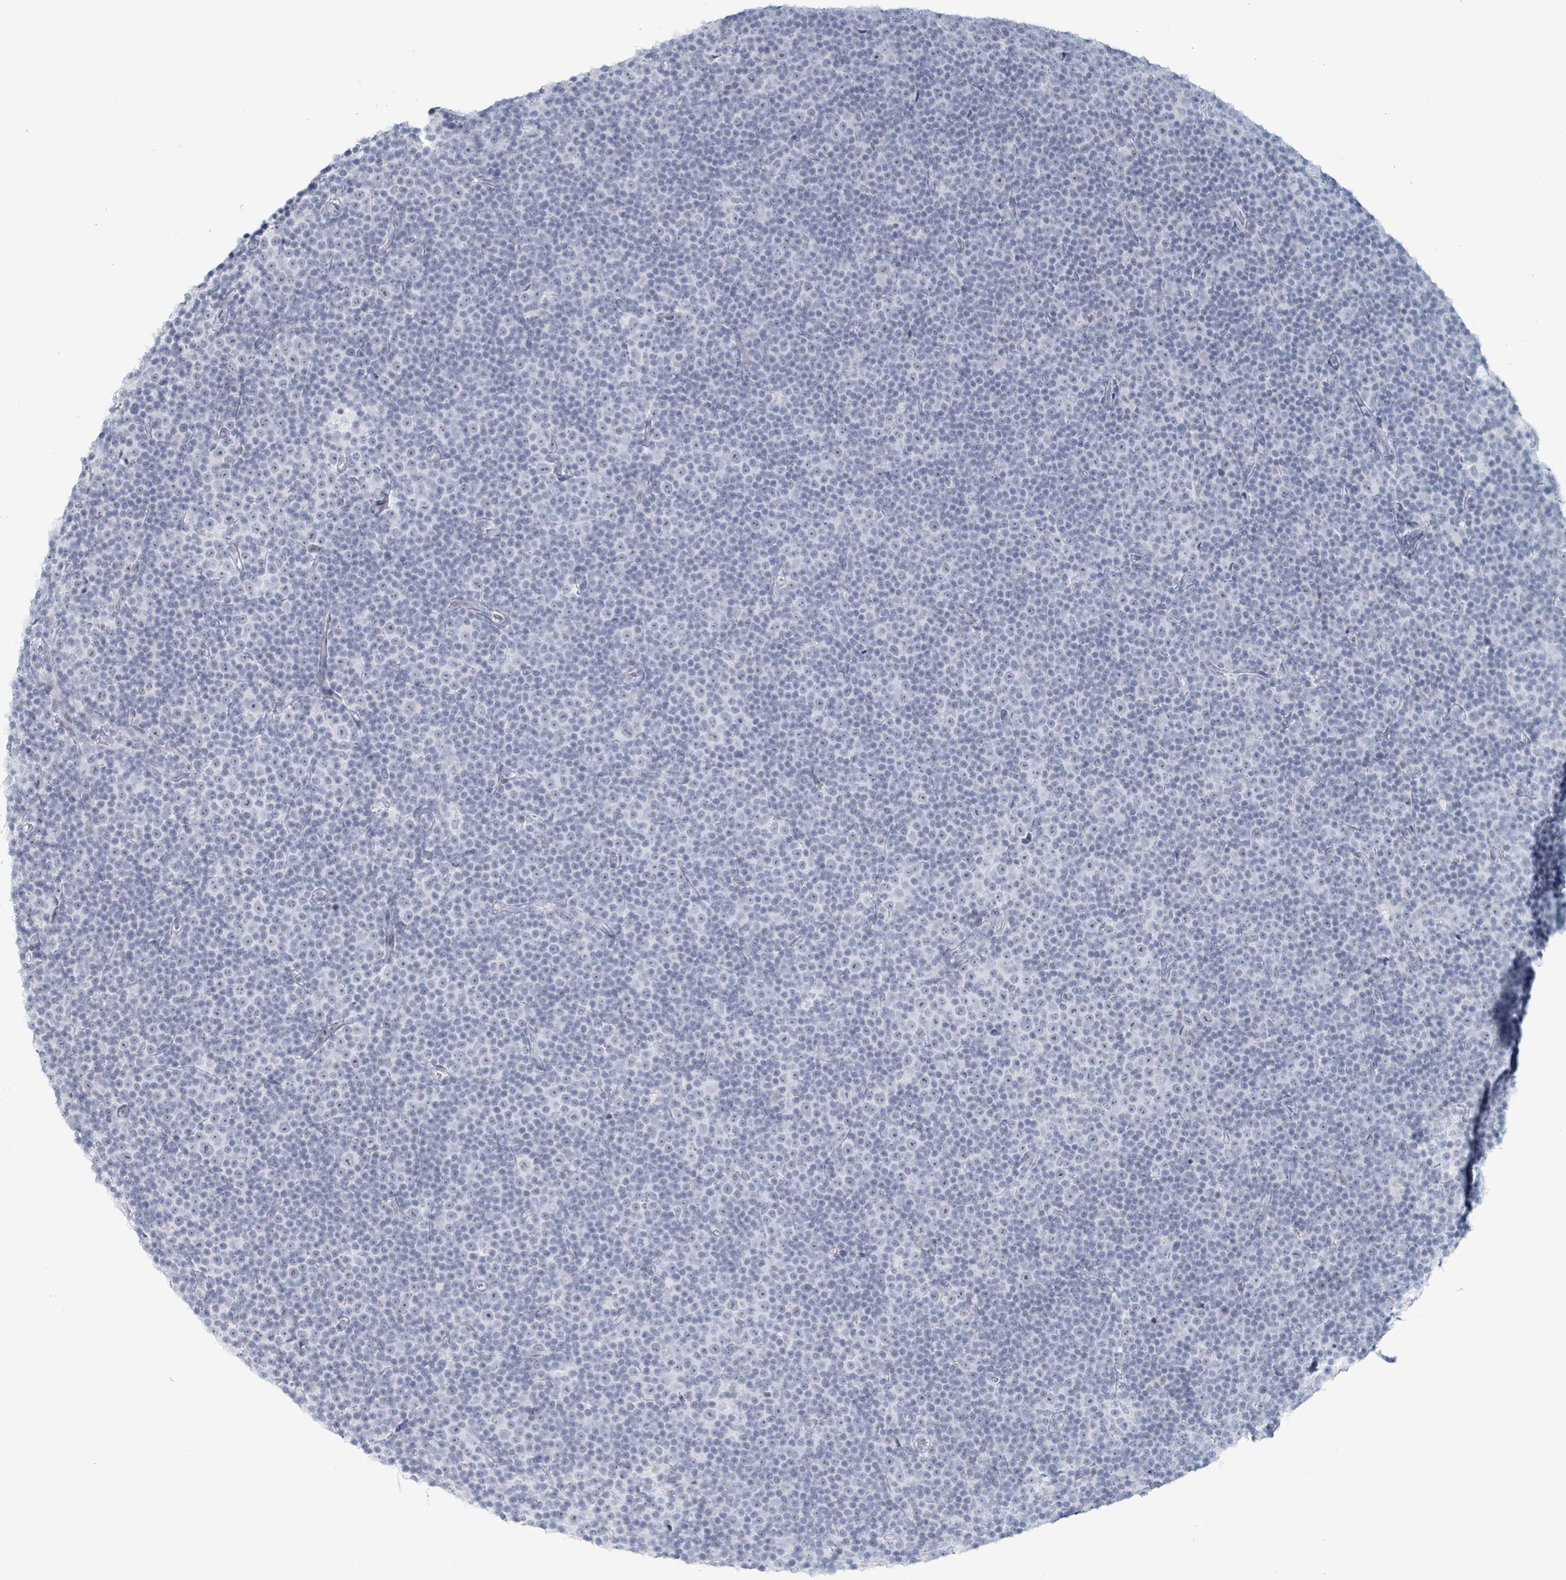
{"staining": {"intensity": "negative", "quantity": "none", "location": "none"}, "tissue": "lymphoma", "cell_type": "Tumor cells", "image_type": "cancer", "snomed": [{"axis": "morphology", "description": "Malignant lymphoma, non-Hodgkin's type, Low grade"}, {"axis": "topography", "description": "Lymph node"}], "caption": "An immunohistochemistry micrograph of lymphoma is shown. There is no staining in tumor cells of lymphoma.", "gene": "GPR15LG", "patient": {"sex": "female", "age": 67}}